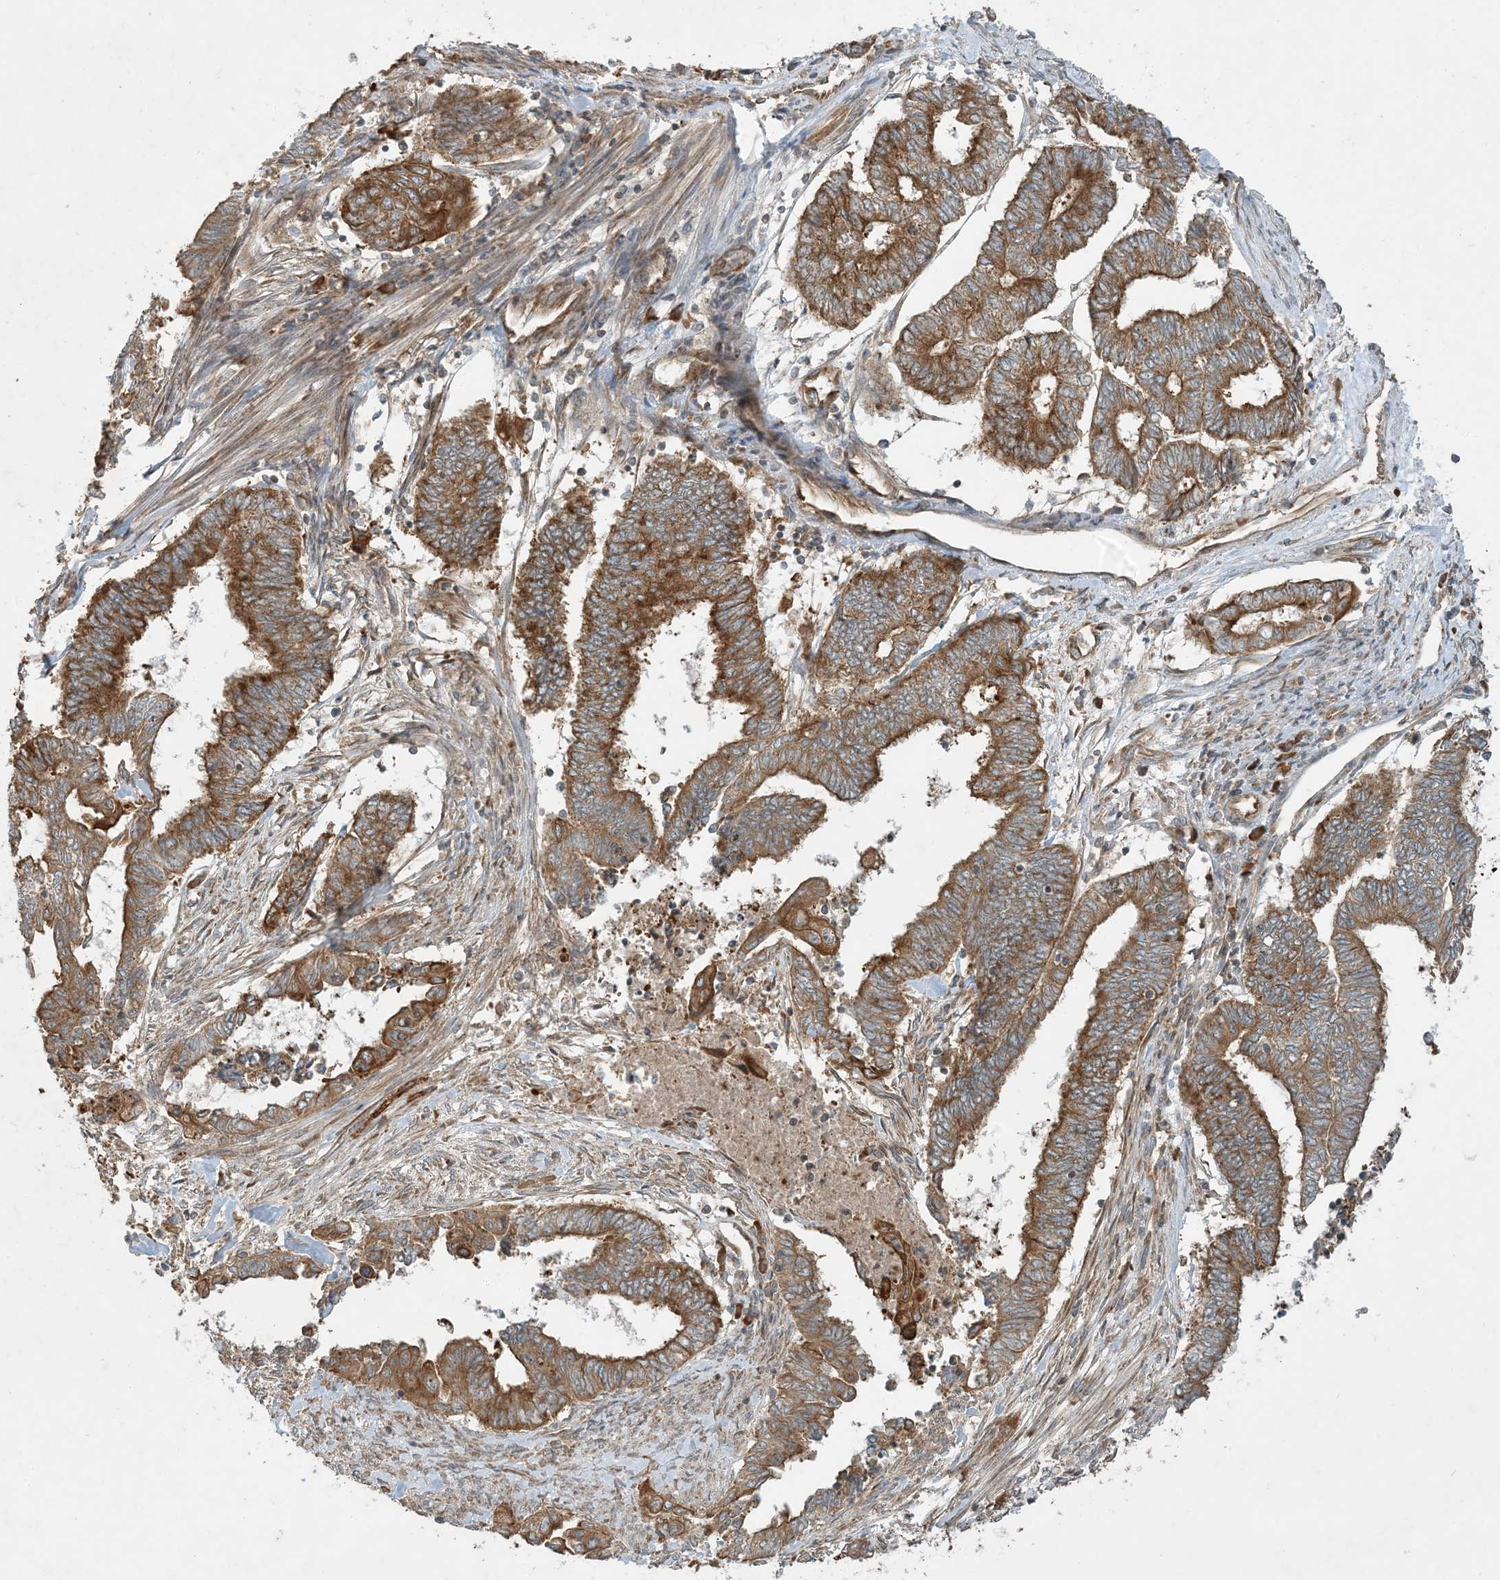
{"staining": {"intensity": "moderate", "quantity": ">75%", "location": "cytoplasmic/membranous"}, "tissue": "endometrial cancer", "cell_type": "Tumor cells", "image_type": "cancer", "snomed": [{"axis": "morphology", "description": "Adenocarcinoma, NOS"}, {"axis": "topography", "description": "Uterus"}, {"axis": "topography", "description": "Endometrium"}], "caption": "Adenocarcinoma (endometrial) stained with DAB immunohistochemistry reveals medium levels of moderate cytoplasmic/membranous positivity in approximately >75% of tumor cells. The staining was performed using DAB (3,3'-diaminobenzidine) to visualize the protein expression in brown, while the nuclei were stained in blue with hematoxylin (Magnification: 20x).", "gene": "COMMD8", "patient": {"sex": "female", "age": 70}}